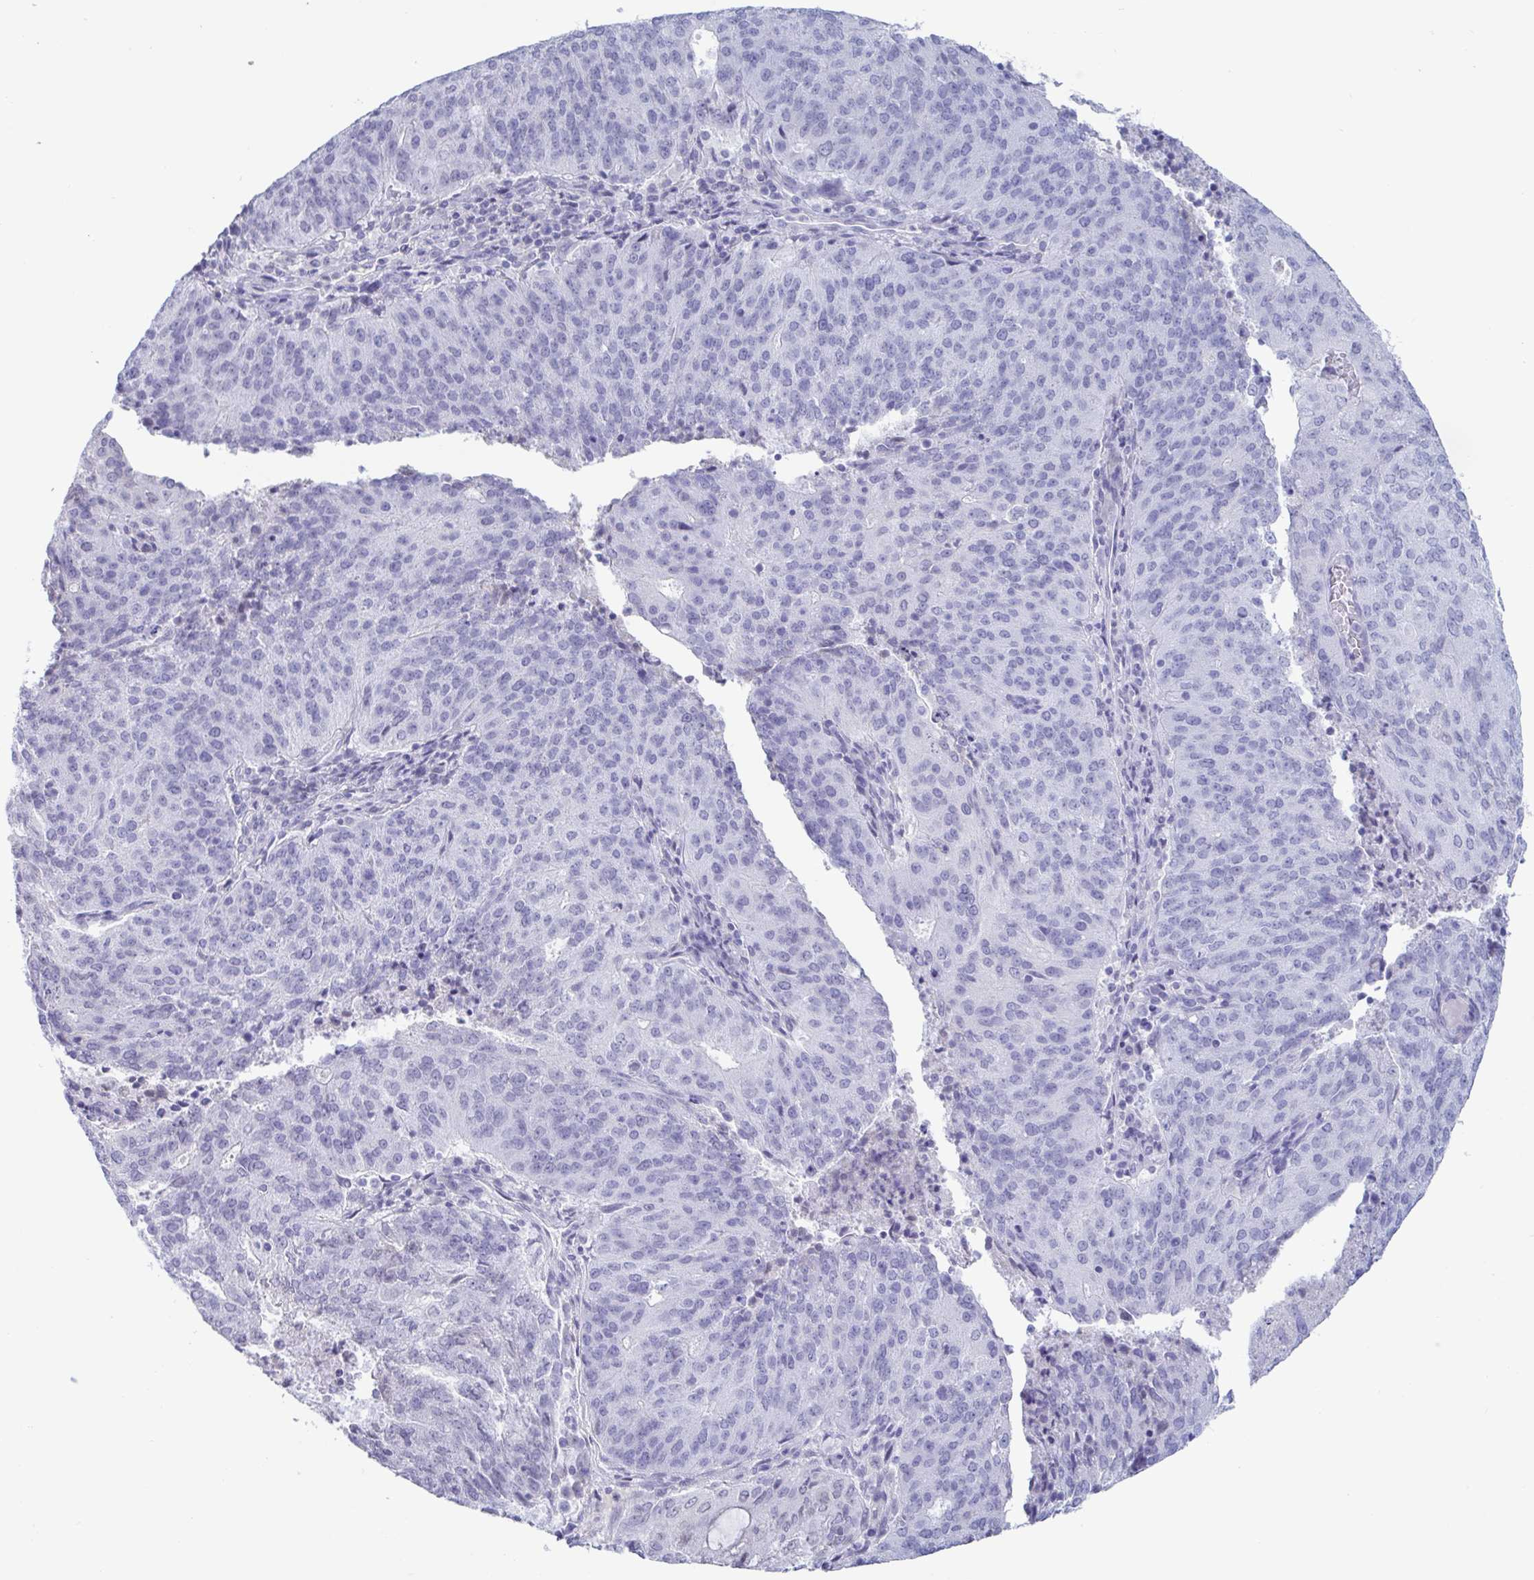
{"staining": {"intensity": "negative", "quantity": "none", "location": "none"}, "tissue": "endometrial cancer", "cell_type": "Tumor cells", "image_type": "cancer", "snomed": [{"axis": "morphology", "description": "Adenocarcinoma, NOS"}, {"axis": "topography", "description": "Endometrium"}], "caption": "This image is of endometrial cancer stained with IHC to label a protein in brown with the nuclei are counter-stained blue. There is no expression in tumor cells.", "gene": "CDX4", "patient": {"sex": "female", "age": 82}}